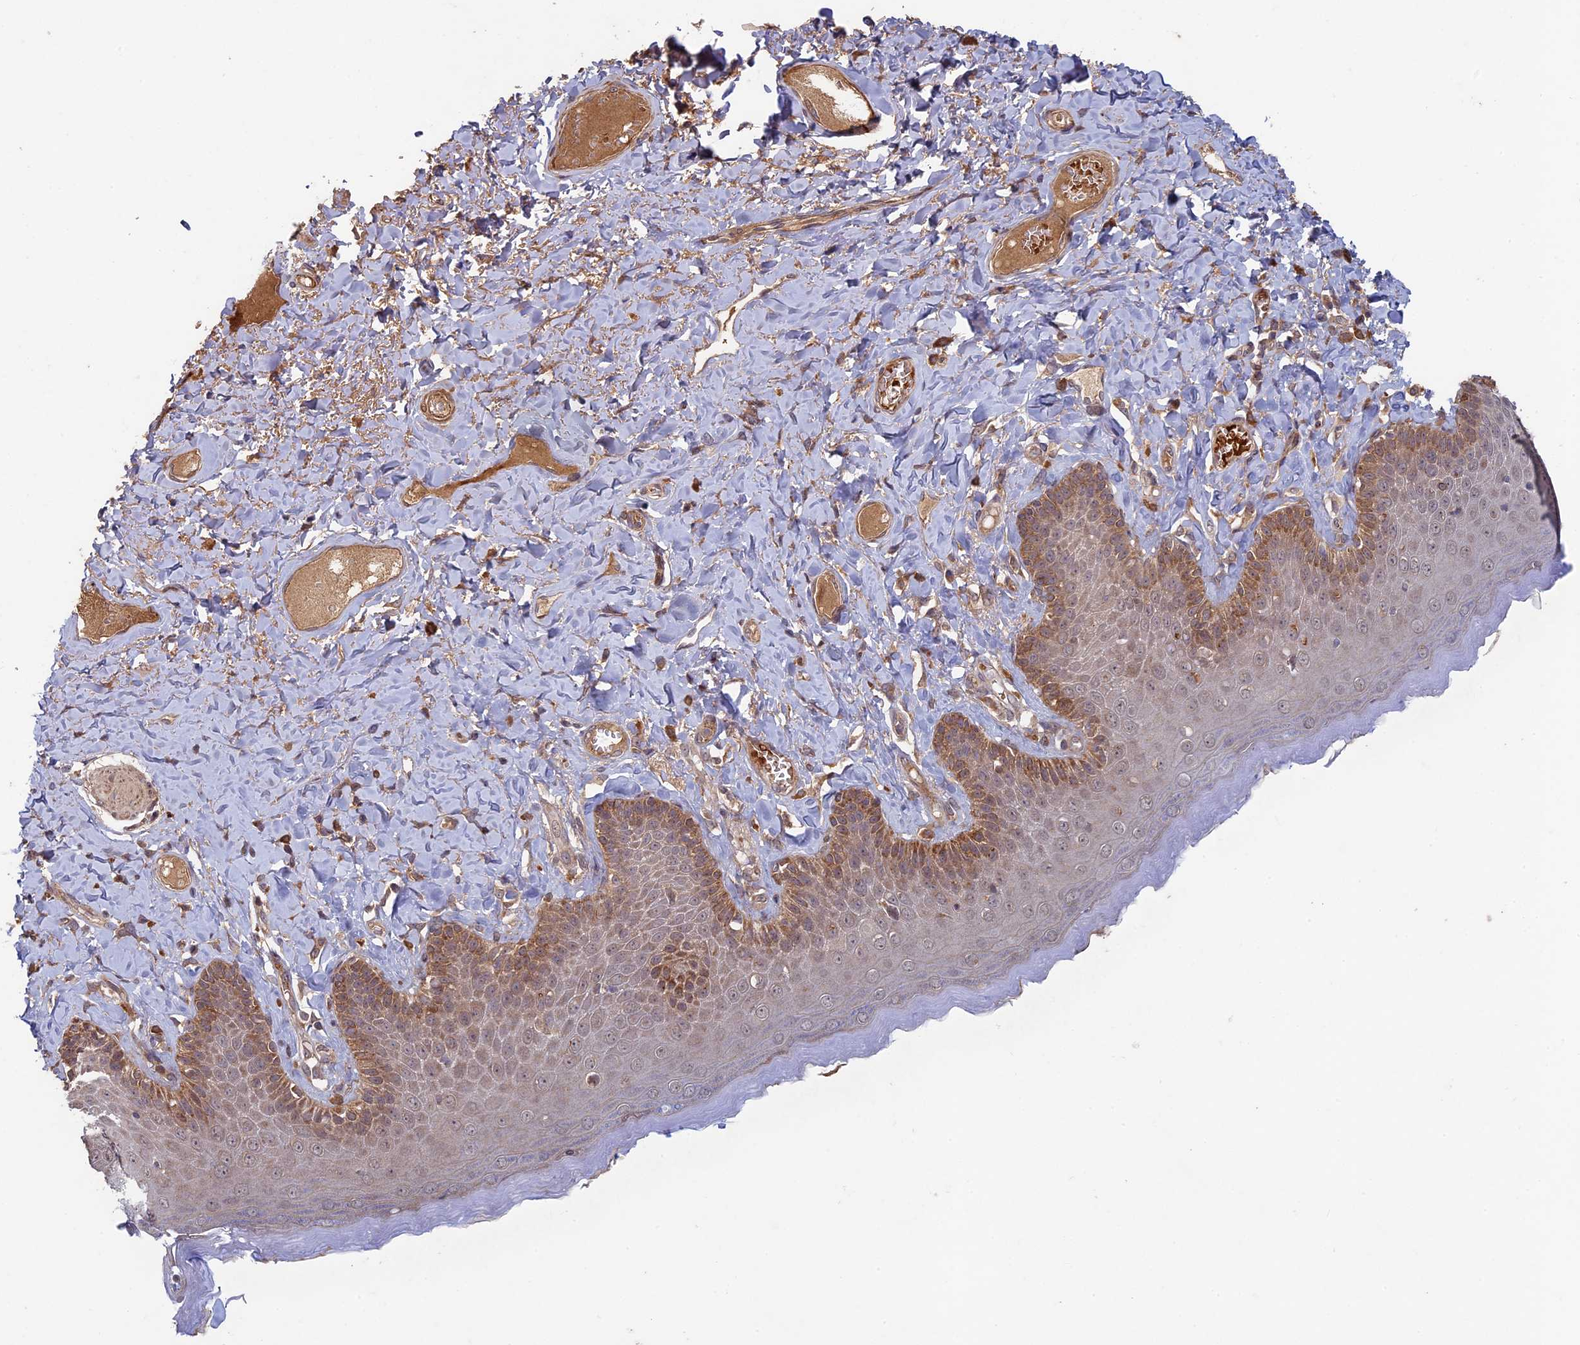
{"staining": {"intensity": "moderate", "quantity": "25%-75%", "location": "cytoplasmic/membranous"}, "tissue": "skin", "cell_type": "Epidermal cells", "image_type": "normal", "snomed": [{"axis": "morphology", "description": "Normal tissue, NOS"}, {"axis": "topography", "description": "Anal"}], "caption": "This micrograph demonstrates benign skin stained with IHC to label a protein in brown. The cytoplasmic/membranous of epidermal cells show moderate positivity for the protein. Nuclei are counter-stained blue.", "gene": "RCCD1", "patient": {"sex": "male", "age": 69}}